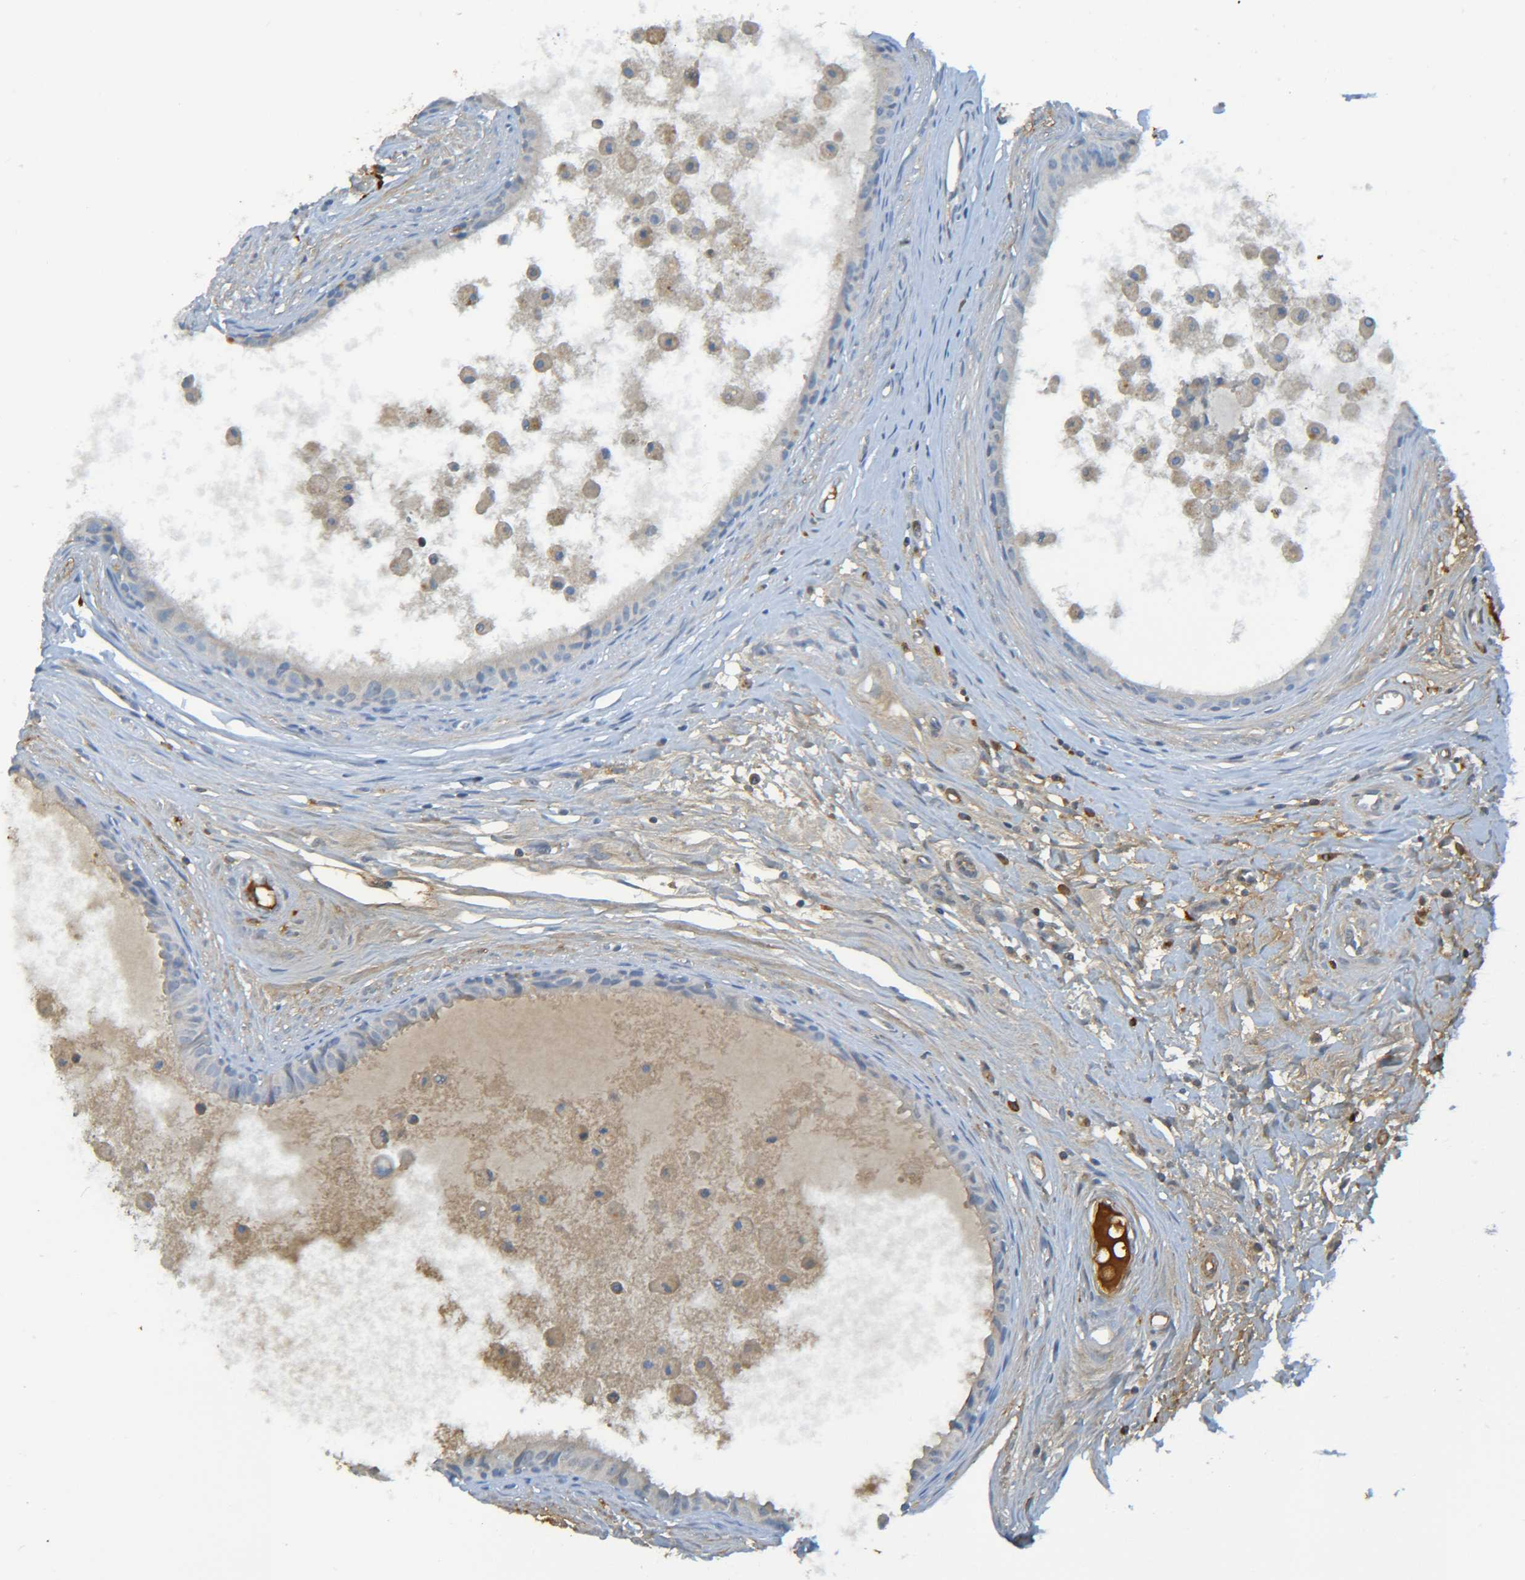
{"staining": {"intensity": "moderate", "quantity": "25%-75%", "location": "cytoplasmic/membranous"}, "tissue": "epididymis", "cell_type": "Glandular cells", "image_type": "normal", "snomed": [{"axis": "morphology", "description": "Normal tissue, NOS"}, {"axis": "morphology", "description": "Inflammation, NOS"}, {"axis": "topography", "description": "Epididymis"}], "caption": "A high-resolution photomicrograph shows immunohistochemistry (IHC) staining of unremarkable epididymis, which reveals moderate cytoplasmic/membranous staining in about 25%-75% of glandular cells.", "gene": "C1QA", "patient": {"sex": "male", "age": 85}}